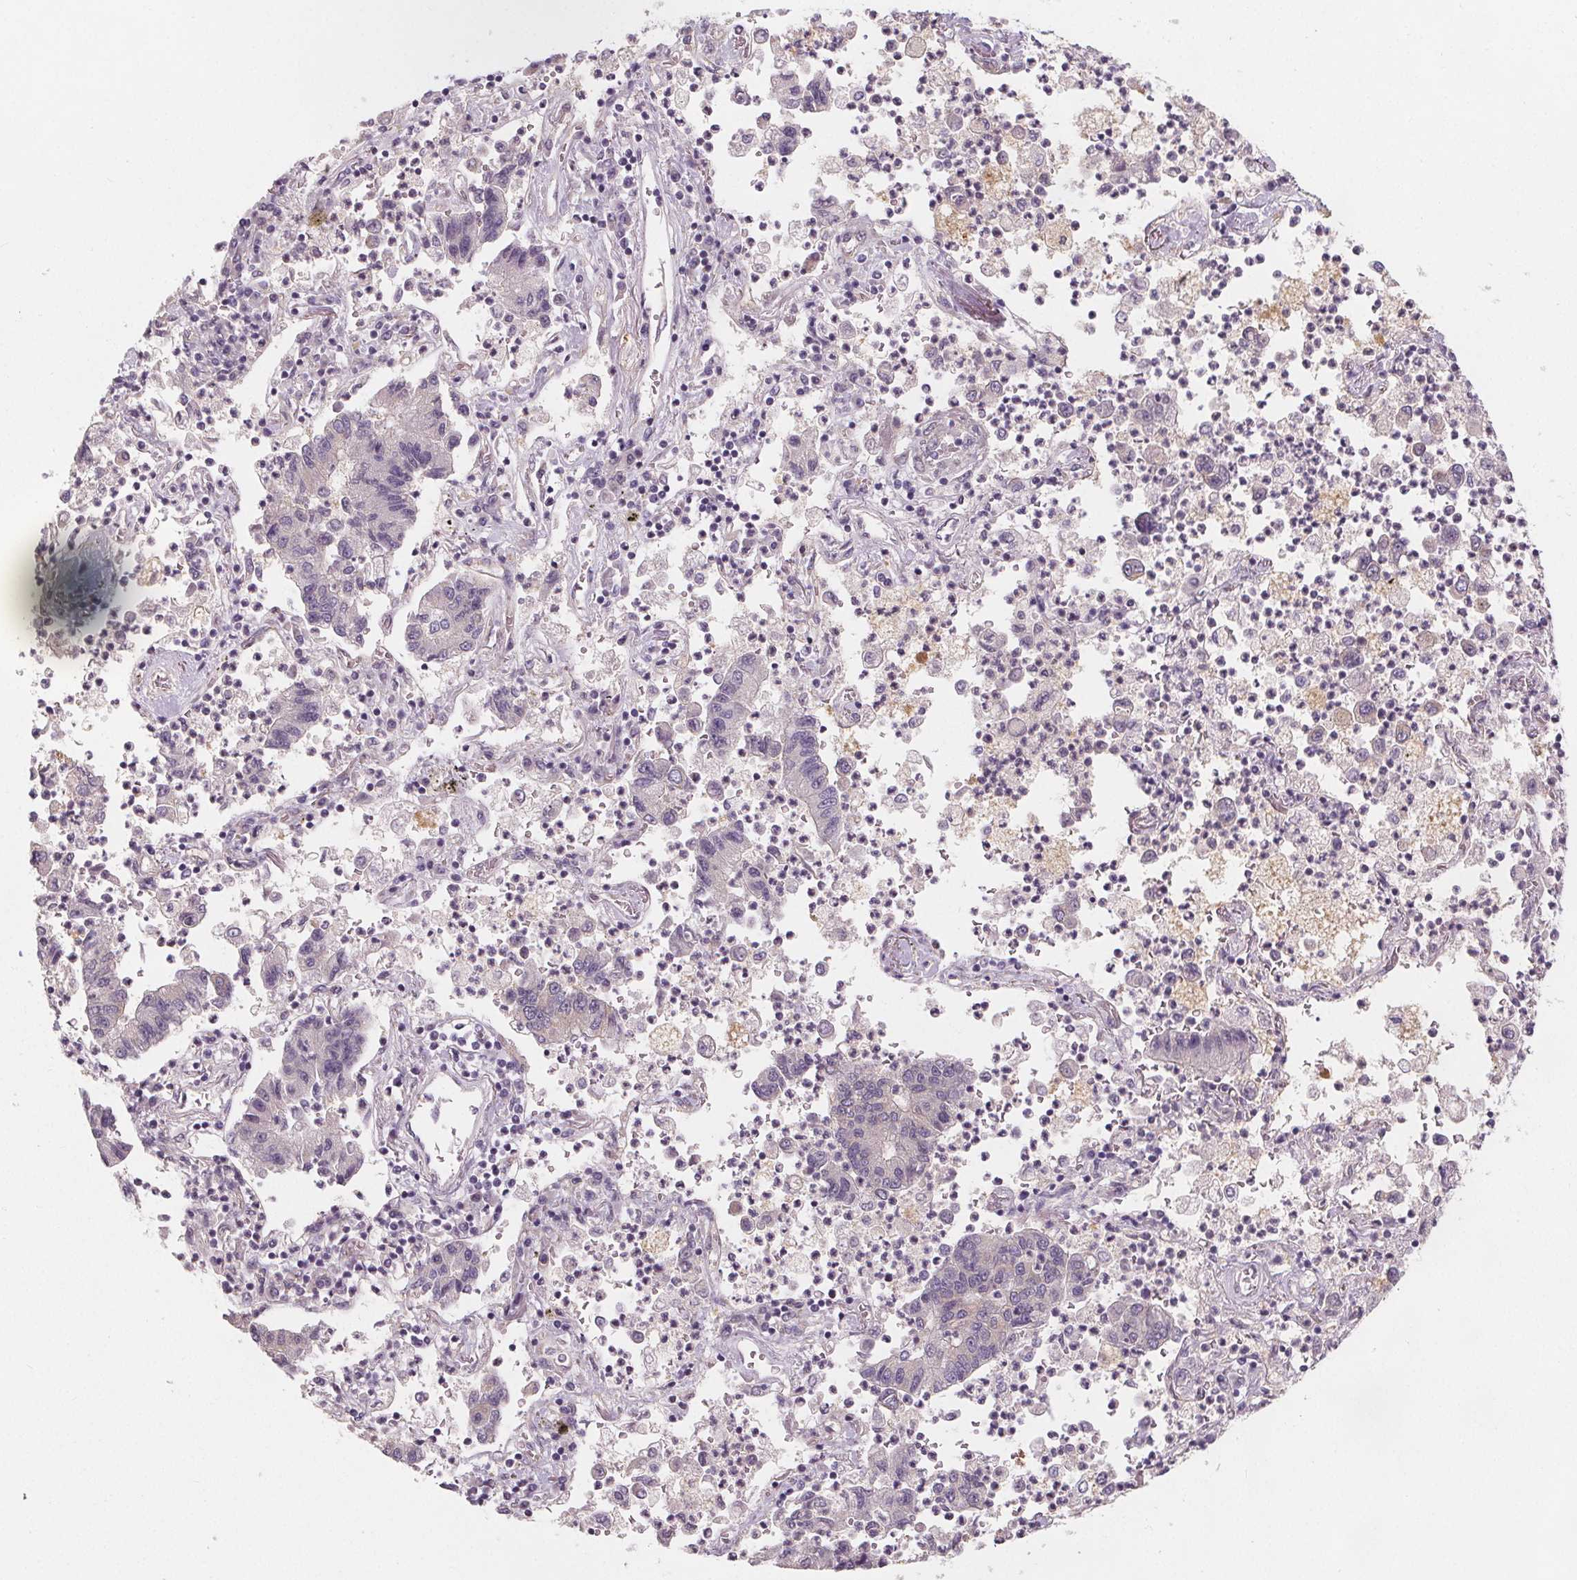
{"staining": {"intensity": "negative", "quantity": "none", "location": "none"}, "tissue": "lung cancer", "cell_type": "Tumor cells", "image_type": "cancer", "snomed": [{"axis": "morphology", "description": "Adenocarcinoma, NOS"}, {"axis": "topography", "description": "Lung"}], "caption": "Lung cancer stained for a protein using immunohistochemistry shows no staining tumor cells.", "gene": "VNN1", "patient": {"sex": "female", "age": 57}}